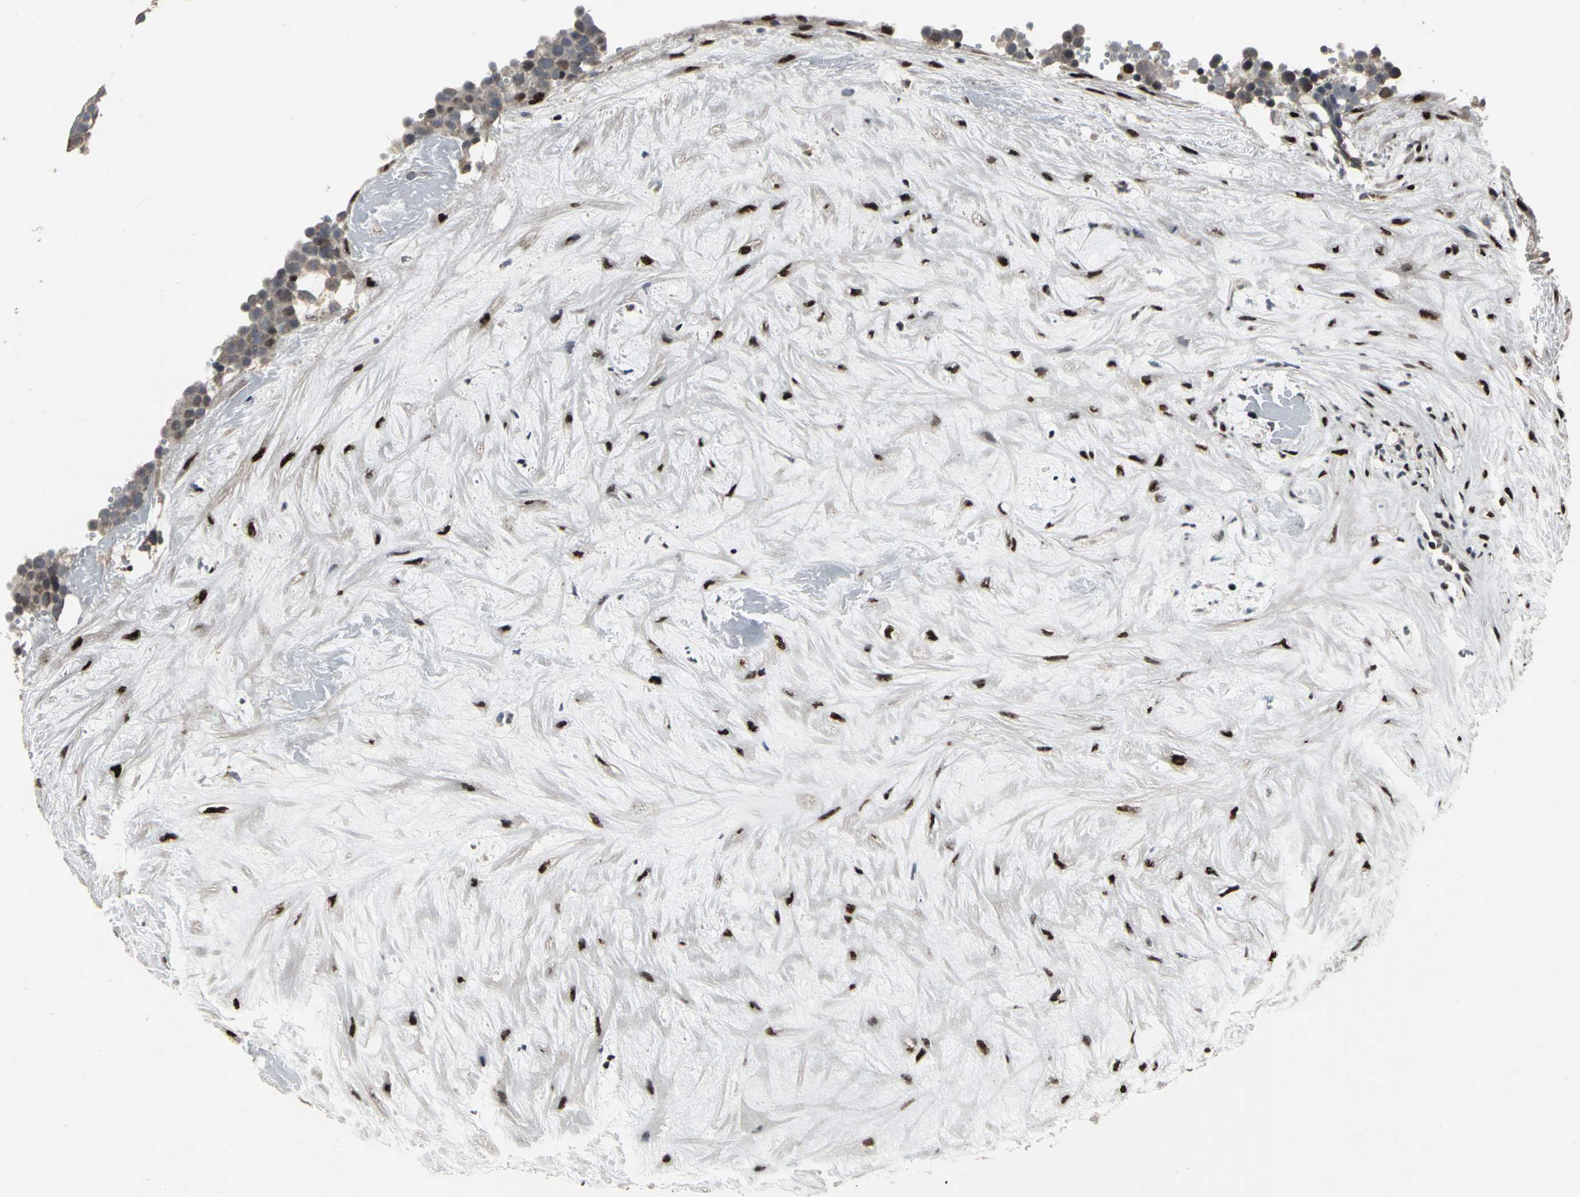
{"staining": {"intensity": "weak", "quantity": "25%-75%", "location": "cytoplasmic/membranous"}, "tissue": "testis cancer", "cell_type": "Tumor cells", "image_type": "cancer", "snomed": [{"axis": "morphology", "description": "Seminoma, NOS"}, {"axis": "topography", "description": "Testis"}], "caption": "Approximately 25%-75% of tumor cells in testis seminoma exhibit weak cytoplasmic/membranous protein positivity as visualized by brown immunohistochemical staining.", "gene": "SRF", "patient": {"sex": "male", "age": 71}}